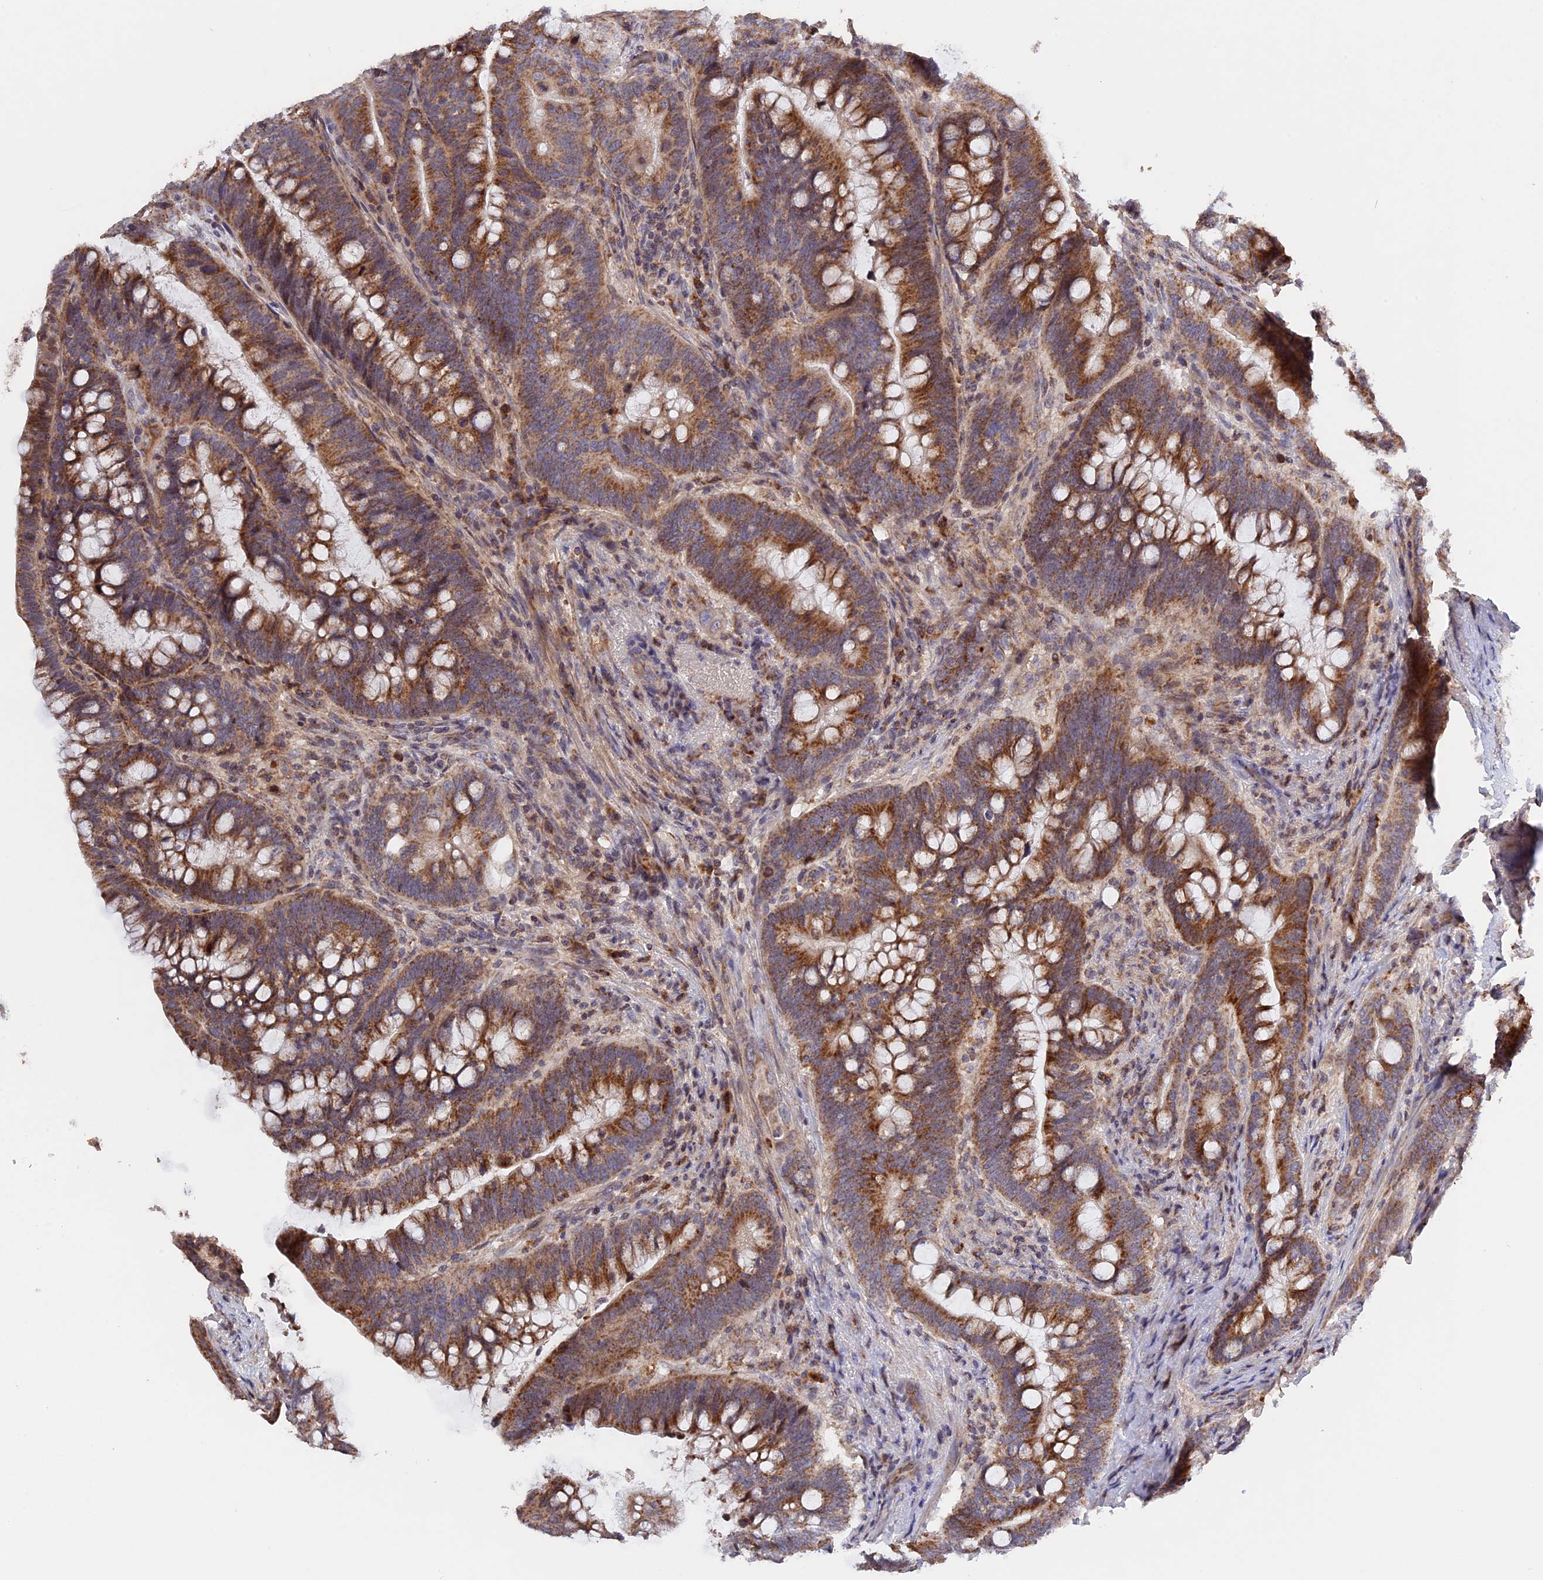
{"staining": {"intensity": "moderate", "quantity": ">75%", "location": "cytoplasmic/membranous"}, "tissue": "colorectal cancer", "cell_type": "Tumor cells", "image_type": "cancer", "snomed": [{"axis": "morphology", "description": "Adenocarcinoma, NOS"}, {"axis": "topography", "description": "Colon"}], "caption": "Colorectal cancer (adenocarcinoma) stained with a protein marker demonstrates moderate staining in tumor cells.", "gene": "MPV17L", "patient": {"sex": "female", "age": 66}}